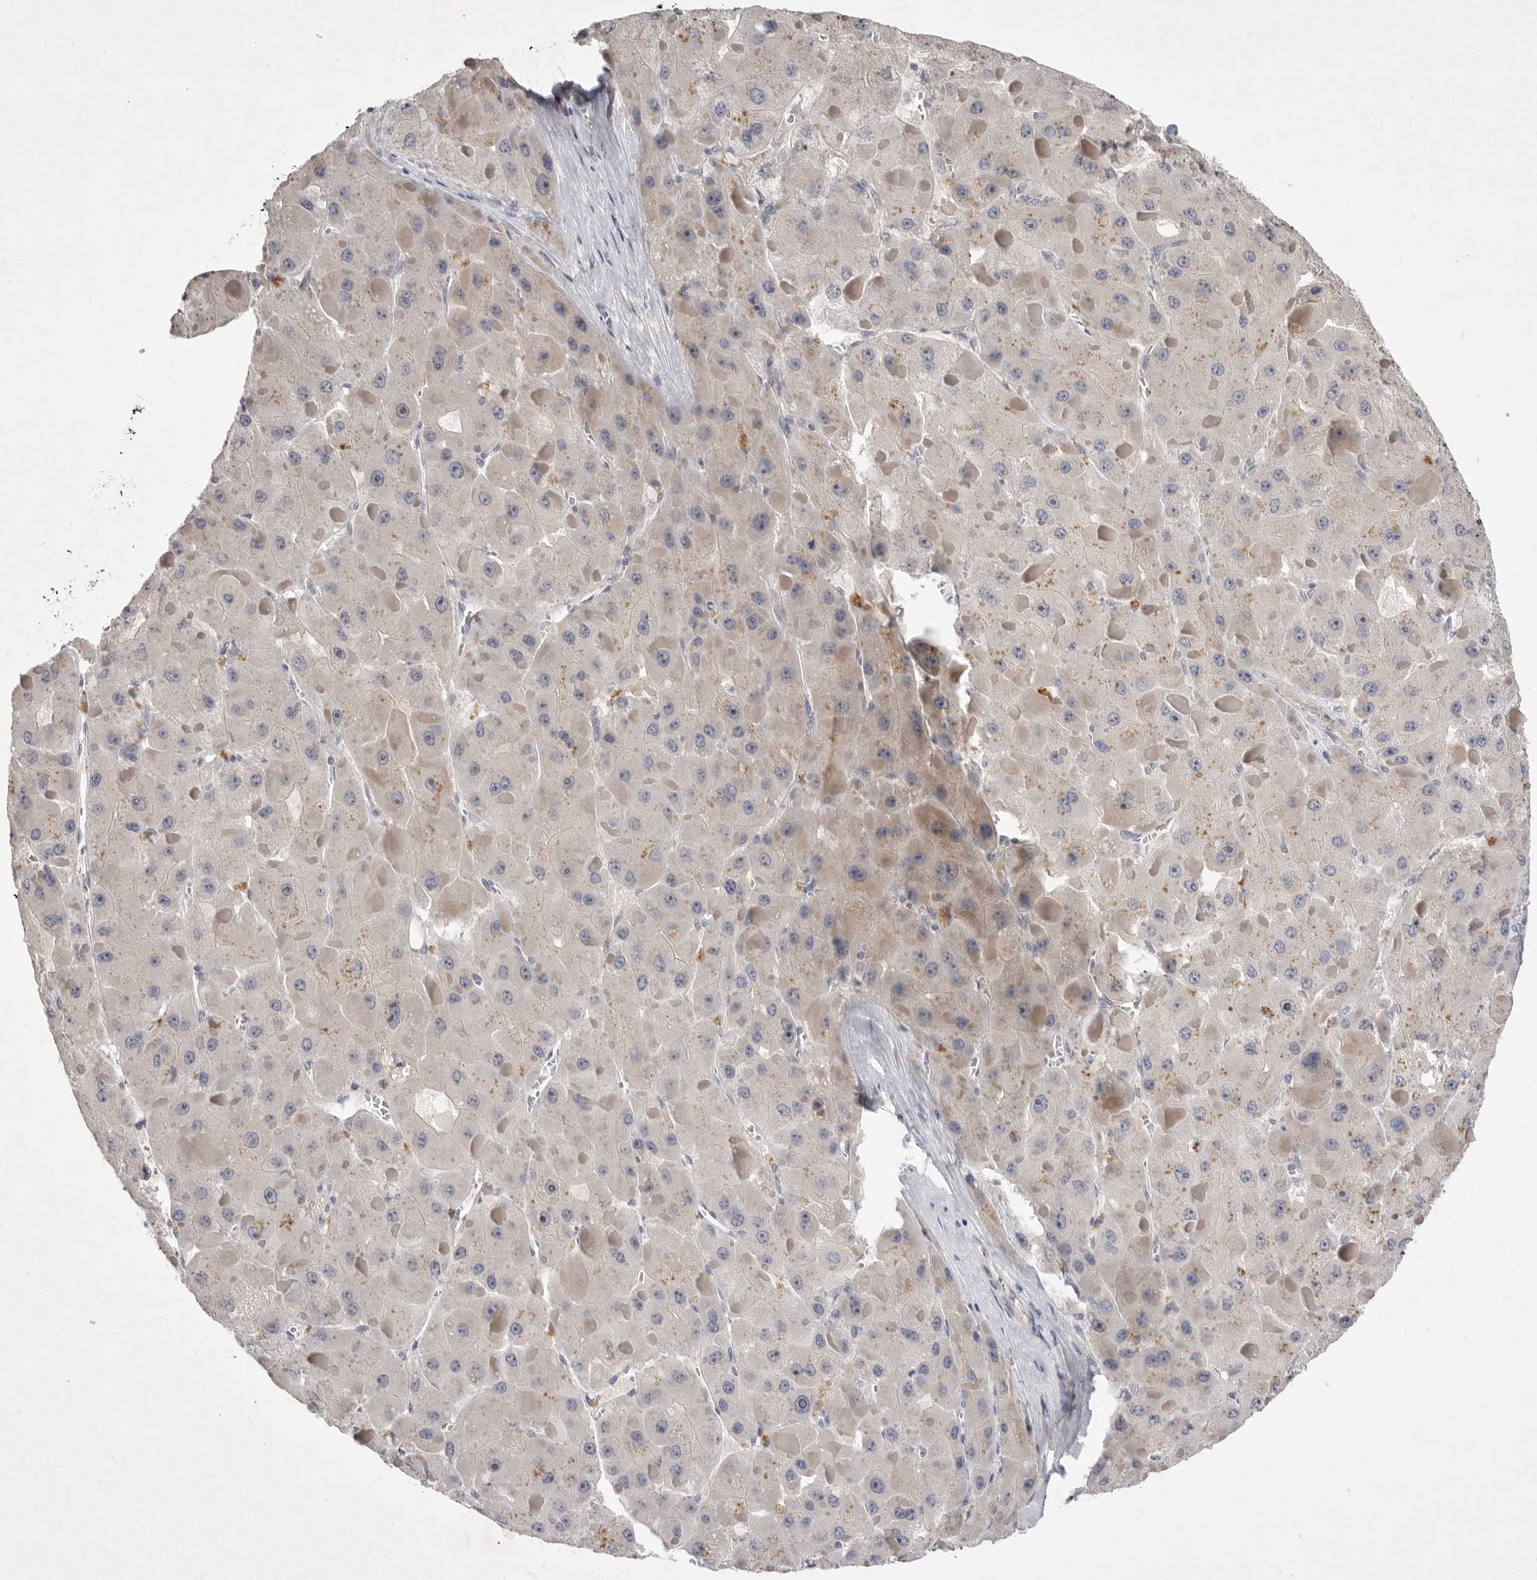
{"staining": {"intensity": "weak", "quantity": "<25%", "location": "cytoplasmic/membranous"}, "tissue": "liver cancer", "cell_type": "Tumor cells", "image_type": "cancer", "snomed": [{"axis": "morphology", "description": "Carcinoma, Hepatocellular, NOS"}, {"axis": "topography", "description": "Liver"}], "caption": "The IHC micrograph has no significant positivity in tumor cells of liver cancer (hepatocellular carcinoma) tissue. (DAB (3,3'-diaminobenzidine) immunohistochemistry (IHC), high magnification).", "gene": "ITGAD", "patient": {"sex": "female", "age": 73}}